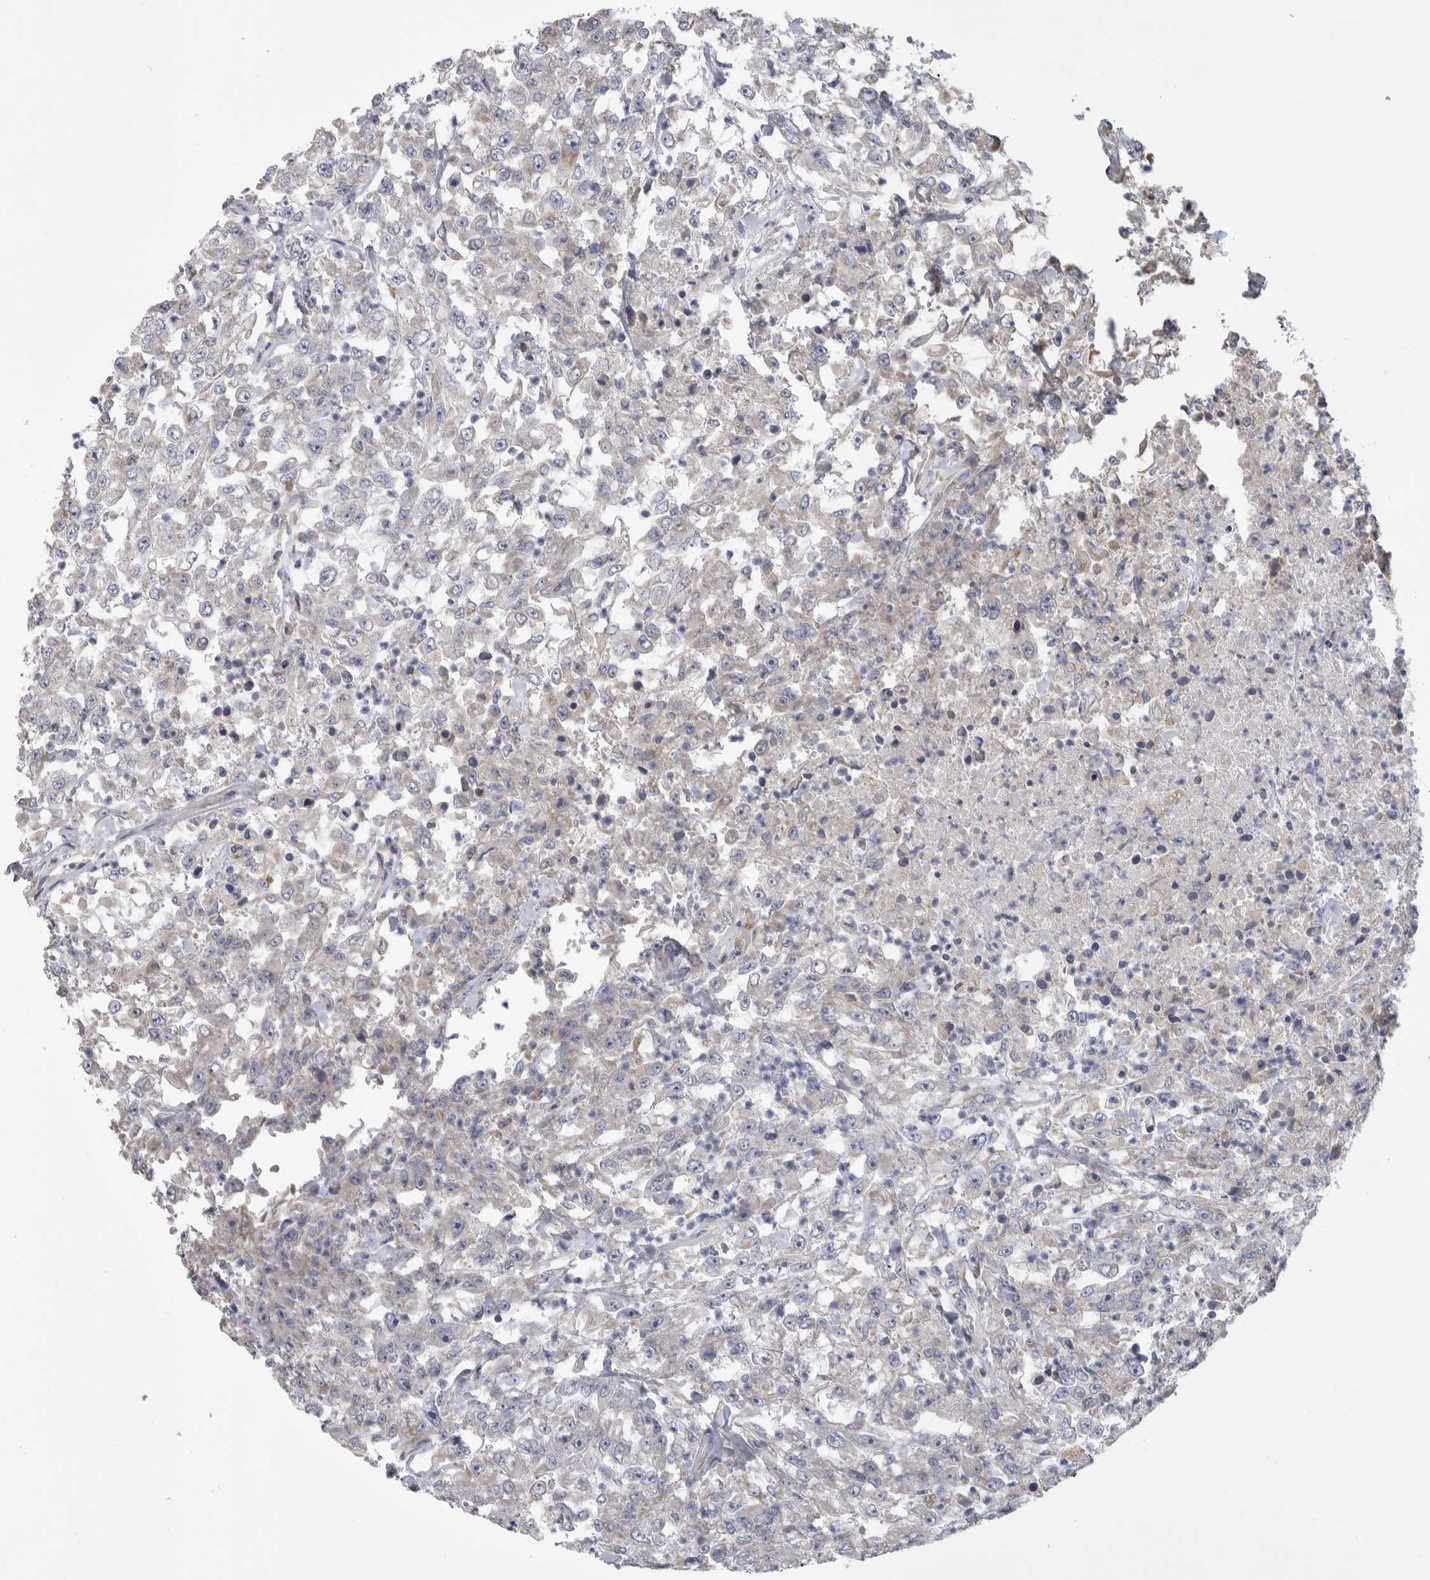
{"staining": {"intensity": "negative", "quantity": "none", "location": "none"}, "tissue": "urothelial cancer", "cell_type": "Tumor cells", "image_type": "cancer", "snomed": [{"axis": "morphology", "description": "Urothelial carcinoma, High grade"}, {"axis": "topography", "description": "Urinary bladder"}], "caption": "A high-resolution histopathology image shows immunohistochemistry (IHC) staining of urothelial cancer, which displays no significant positivity in tumor cells.", "gene": "SCO1", "patient": {"sex": "male", "age": 46}}